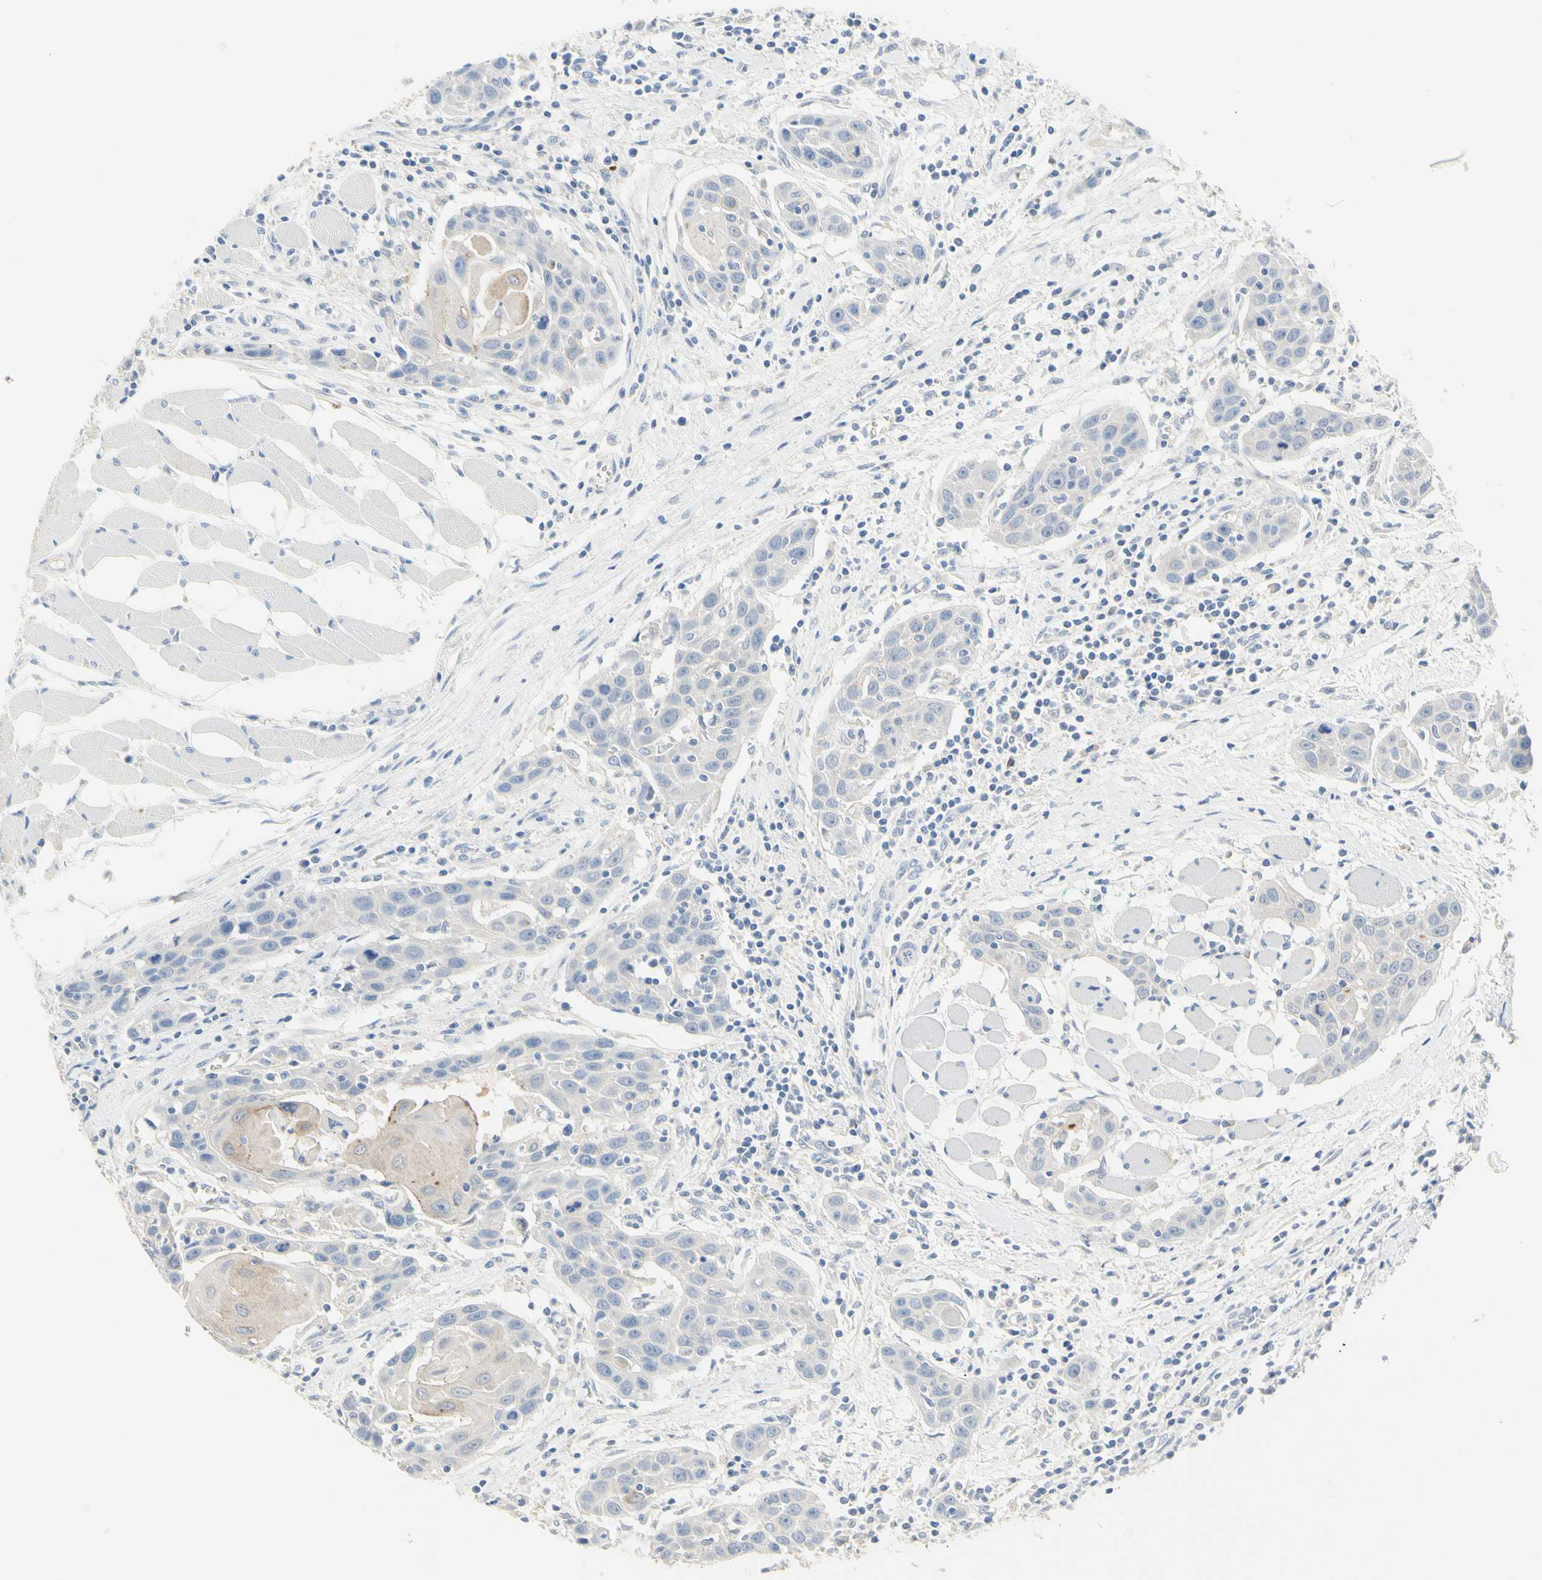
{"staining": {"intensity": "weak", "quantity": "<25%", "location": "cytoplasmic/membranous"}, "tissue": "head and neck cancer", "cell_type": "Tumor cells", "image_type": "cancer", "snomed": [{"axis": "morphology", "description": "Squamous cell carcinoma, NOS"}, {"axis": "topography", "description": "Oral tissue"}, {"axis": "topography", "description": "Head-Neck"}], "caption": "The photomicrograph demonstrates no staining of tumor cells in squamous cell carcinoma (head and neck).", "gene": "NECTIN4", "patient": {"sex": "female", "age": 50}}